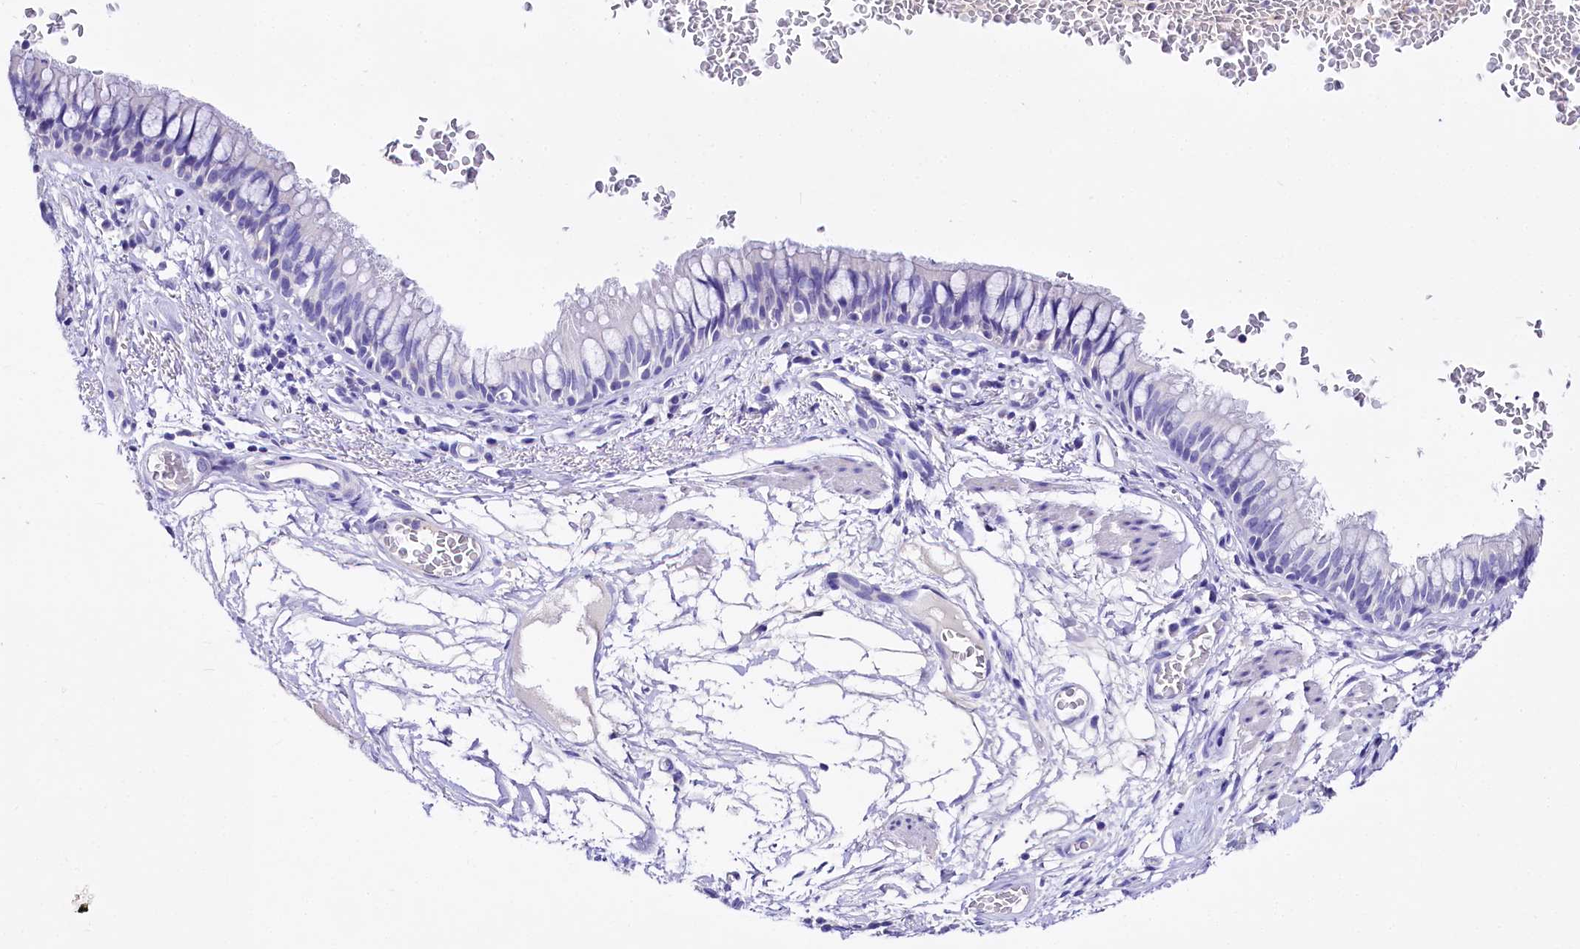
{"staining": {"intensity": "negative", "quantity": "none", "location": "none"}, "tissue": "bronchus", "cell_type": "Respiratory epithelial cells", "image_type": "normal", "snomed": [{"axis": "morphology", "description": "Normal tissue, NOS"}, {"axis": "topography", "description": "Cartilage tissue"}, {"axis": "topography", "description": "Bronchus"}], "caption": "This is an IHC micrograph of benign bronchus. There is no staining in respiratory epithelial cells.", "gene": "A2ML1", "patient": {"sex": "female", "age": 36}}